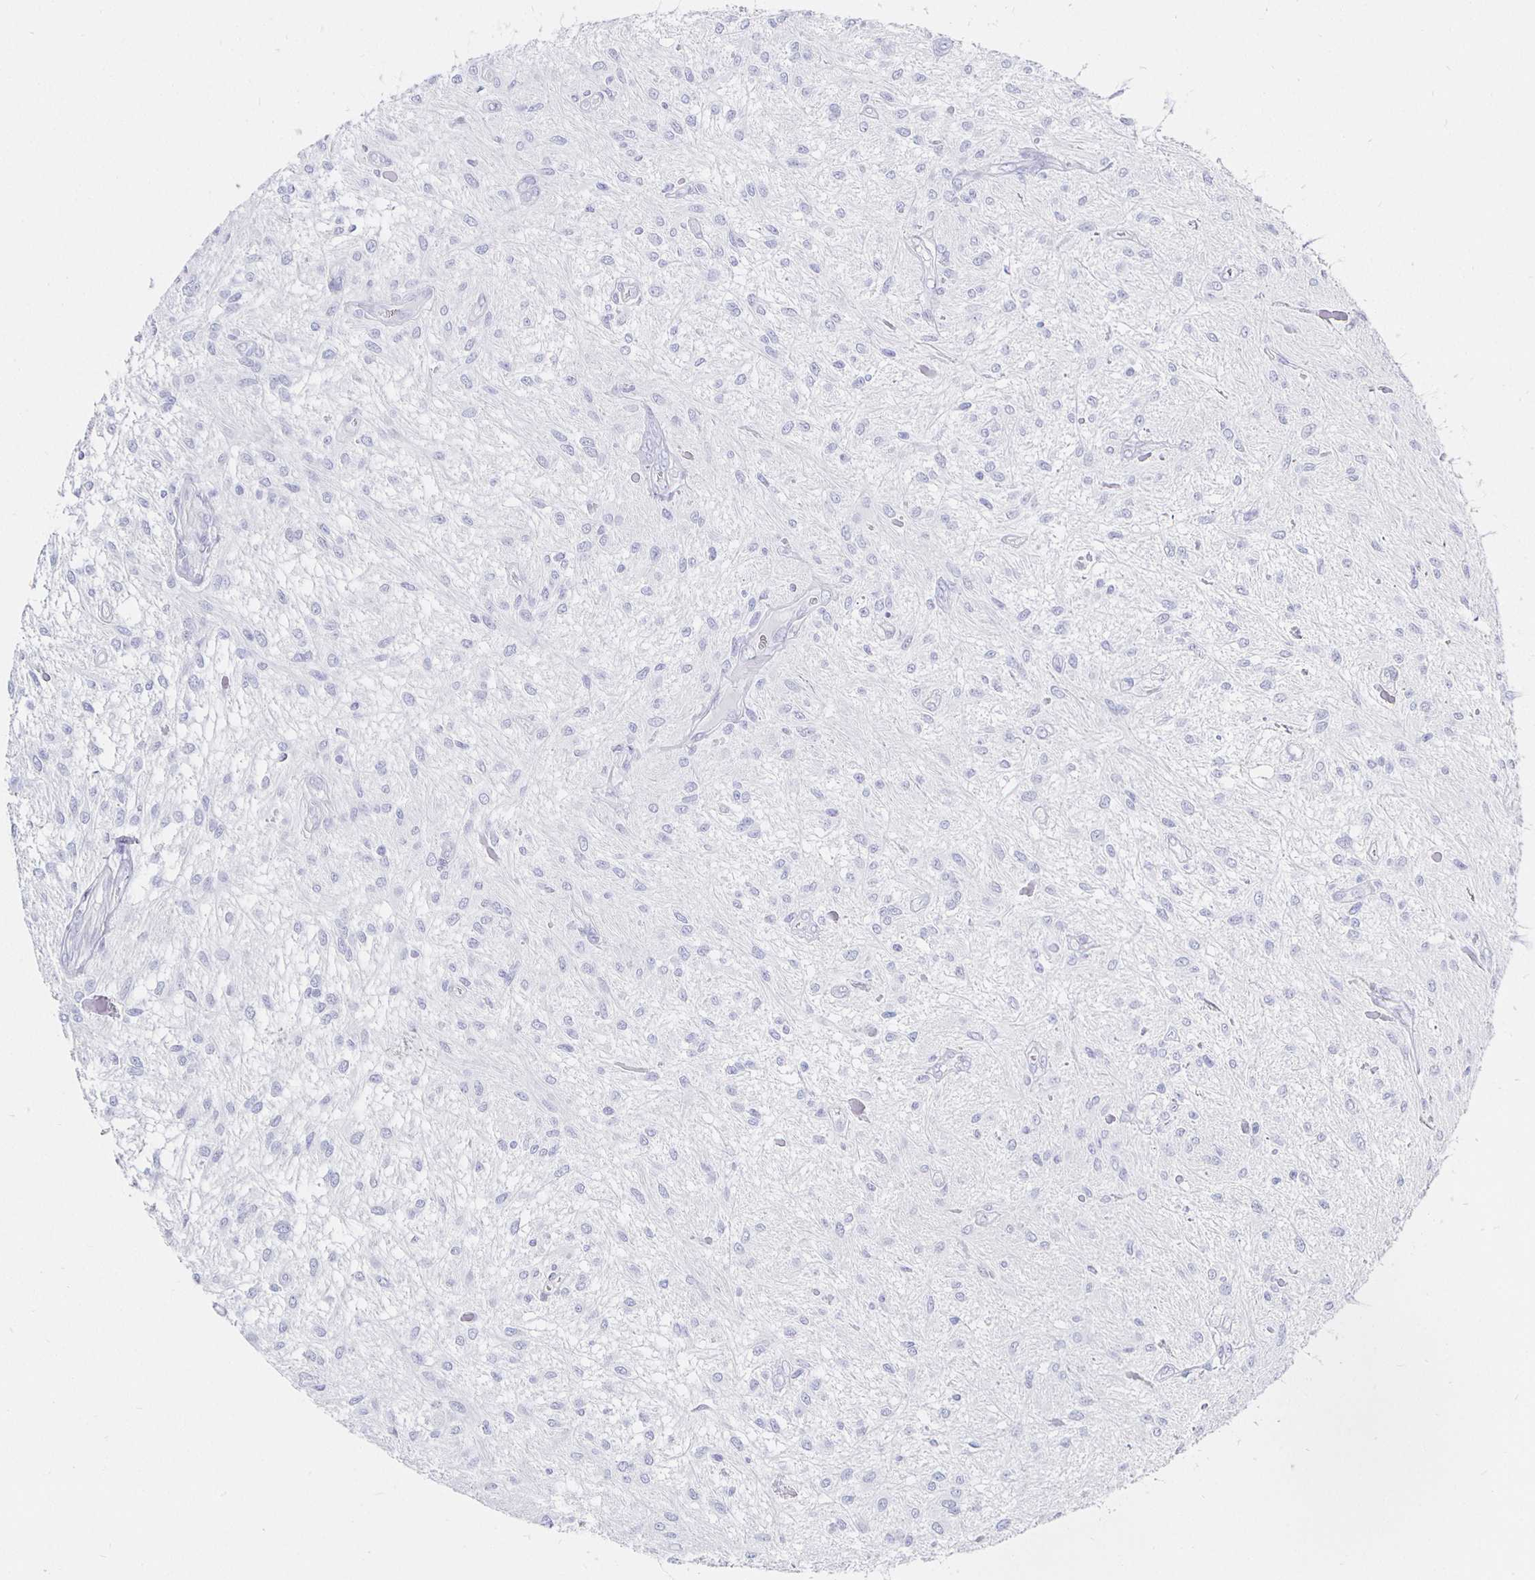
{"staining": {"intensity": "negative", "quantity": "none", "location": "none"}, "tissue": "glioma", "cell_type": "Tumor cells", "image_type": "cancer", "snomed": [{"axis": "morphology", "description": "Glioma, malignant, Low grade"}, {"axis": "topography", "description": "Cerebellum"}], "caption": "Immunohistochemistry of glioma exhibits no staining in tumor cells. (IHC, brightfield microscopy, high magnification).", "gene": "CR2", "patient": {"sex": "female", "age": 14}}